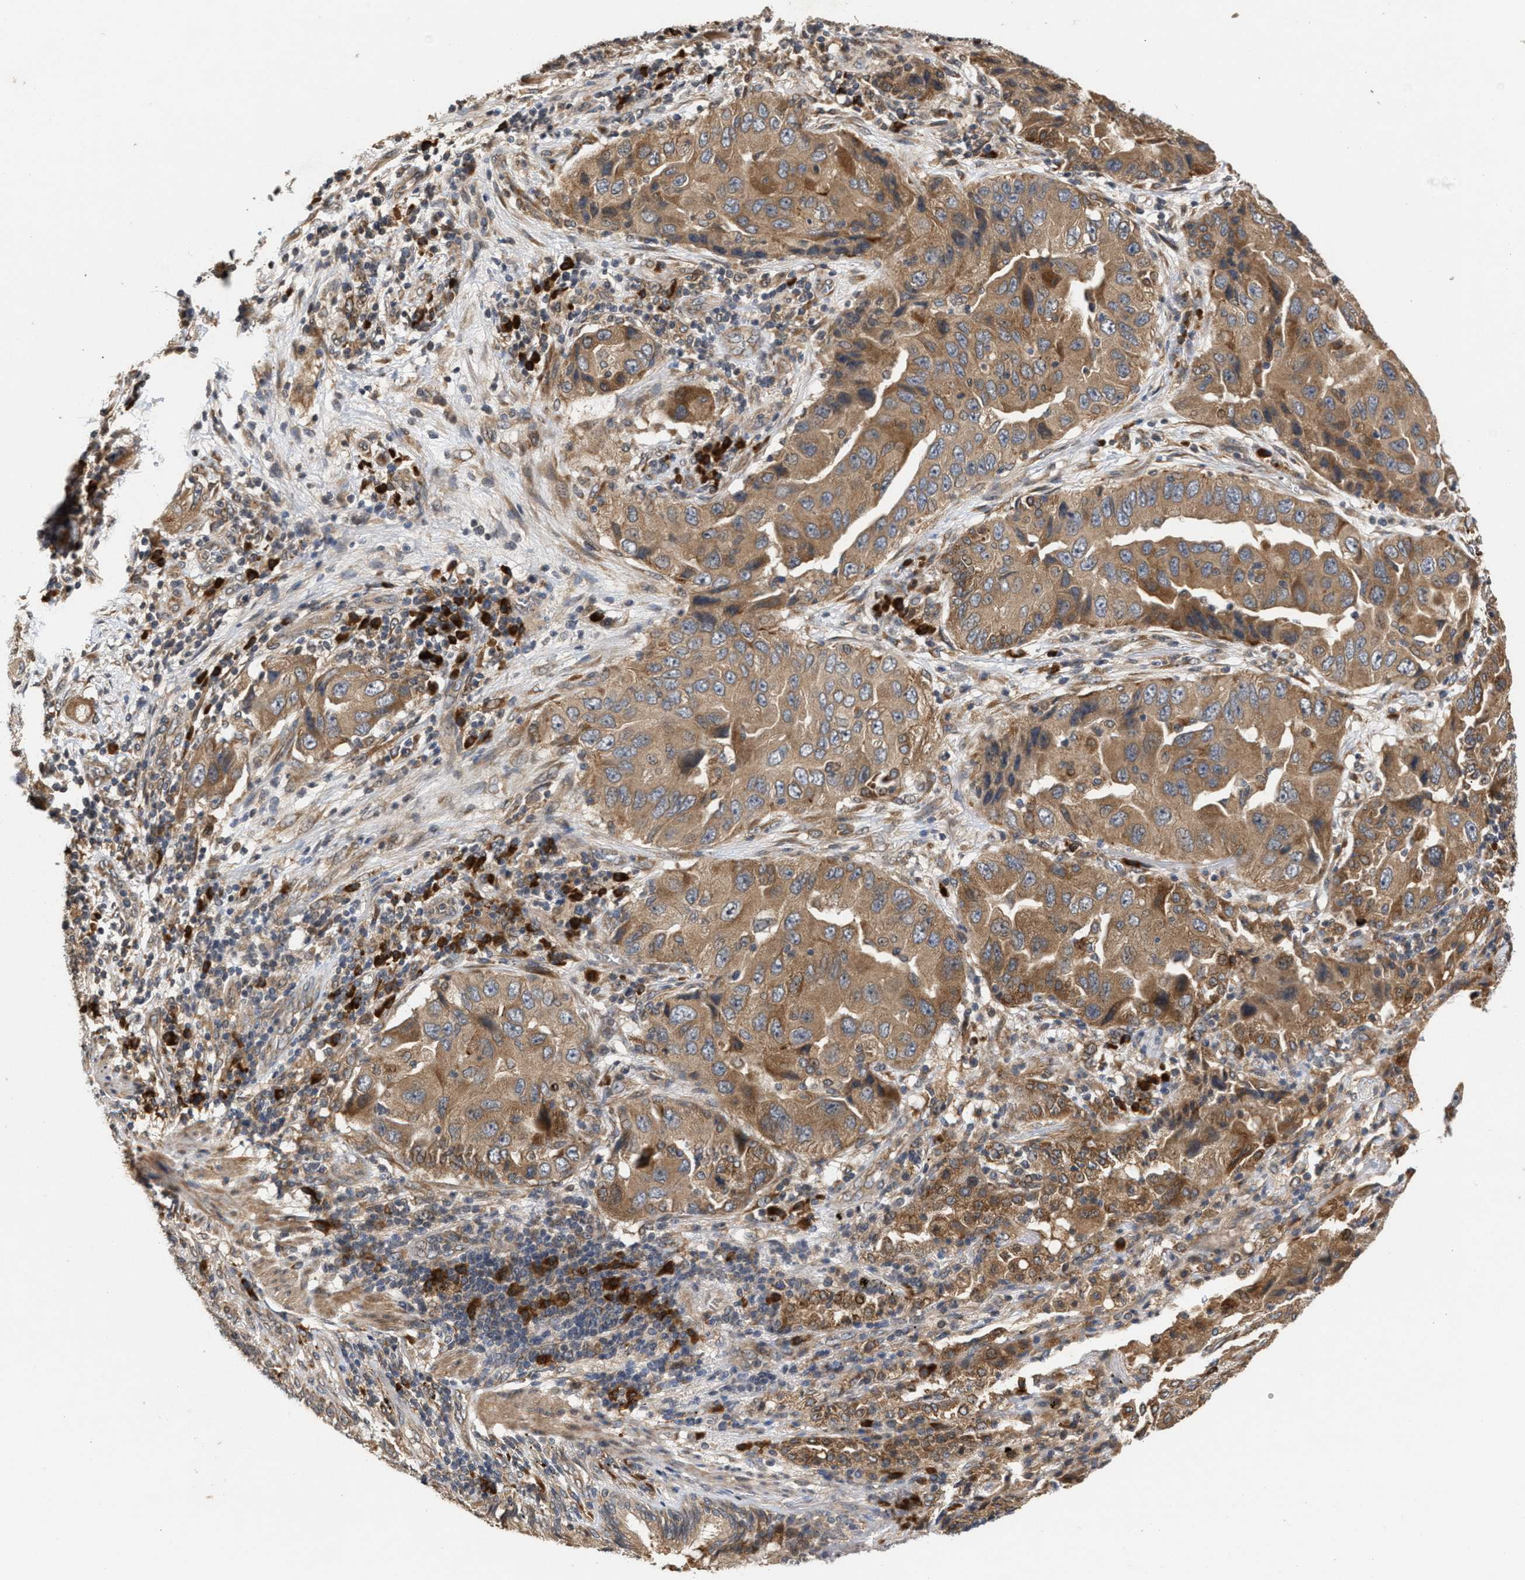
{"staining": {"intensity": "moderate", "quantity": ">75%", "location": "cytoplasmic/membranous"}, "tissue": "lung cancer", "cell_type": "Tumor cells", "image_type": "cancer", "snomed": [{"axis": "morphology", "description": "Adenocarcinoma, NOS"}, {"axis": "topography", "description": "Lung"}], "caption": "Immunohistochemical staining of adenocarcinoma (lung) displays moderate cytoplasmic/membranous protein positivity in about >75% of tumor cells.", "gene": "SAR1A", "patient": {"sex": "female", "age": 65}}